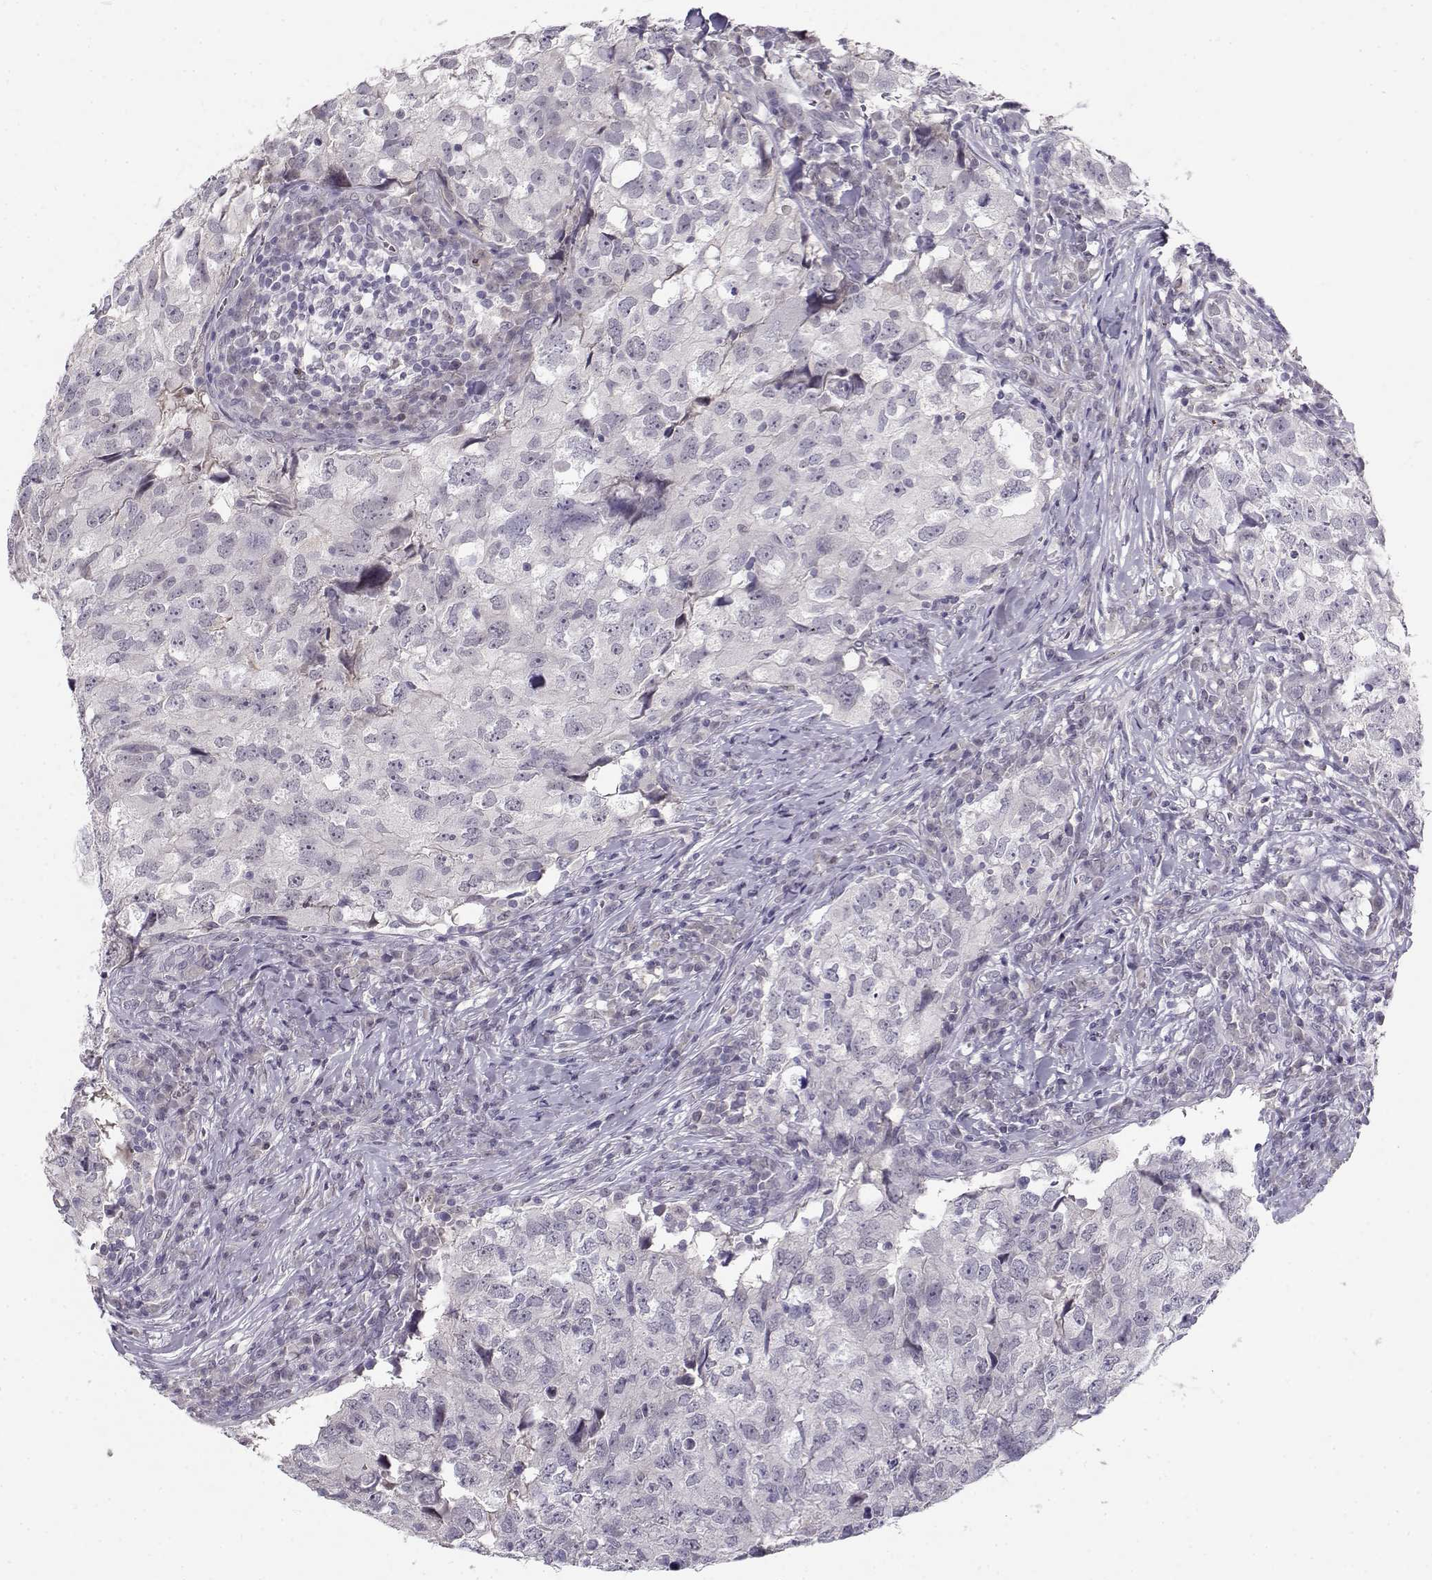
{"staining": {"intensity": "negative", "quantity": "none", "location": "none"}, "tissue": "breast cancer", "cell_type": "Tumor cells", "image_type": "cancer", "snomed": [{"axis": "morphology", "description": "Duct carcinoma"}, {"axis": "topography", "description": "Breast"}], "caption": "There is no significant positivity in tumor cells of infiltrating ductal carcinoma (breast). (DAB immunohistochemistry, high magnification).", "gene": "C16orf86", "patient": {"sex": "female", "age": 30}}